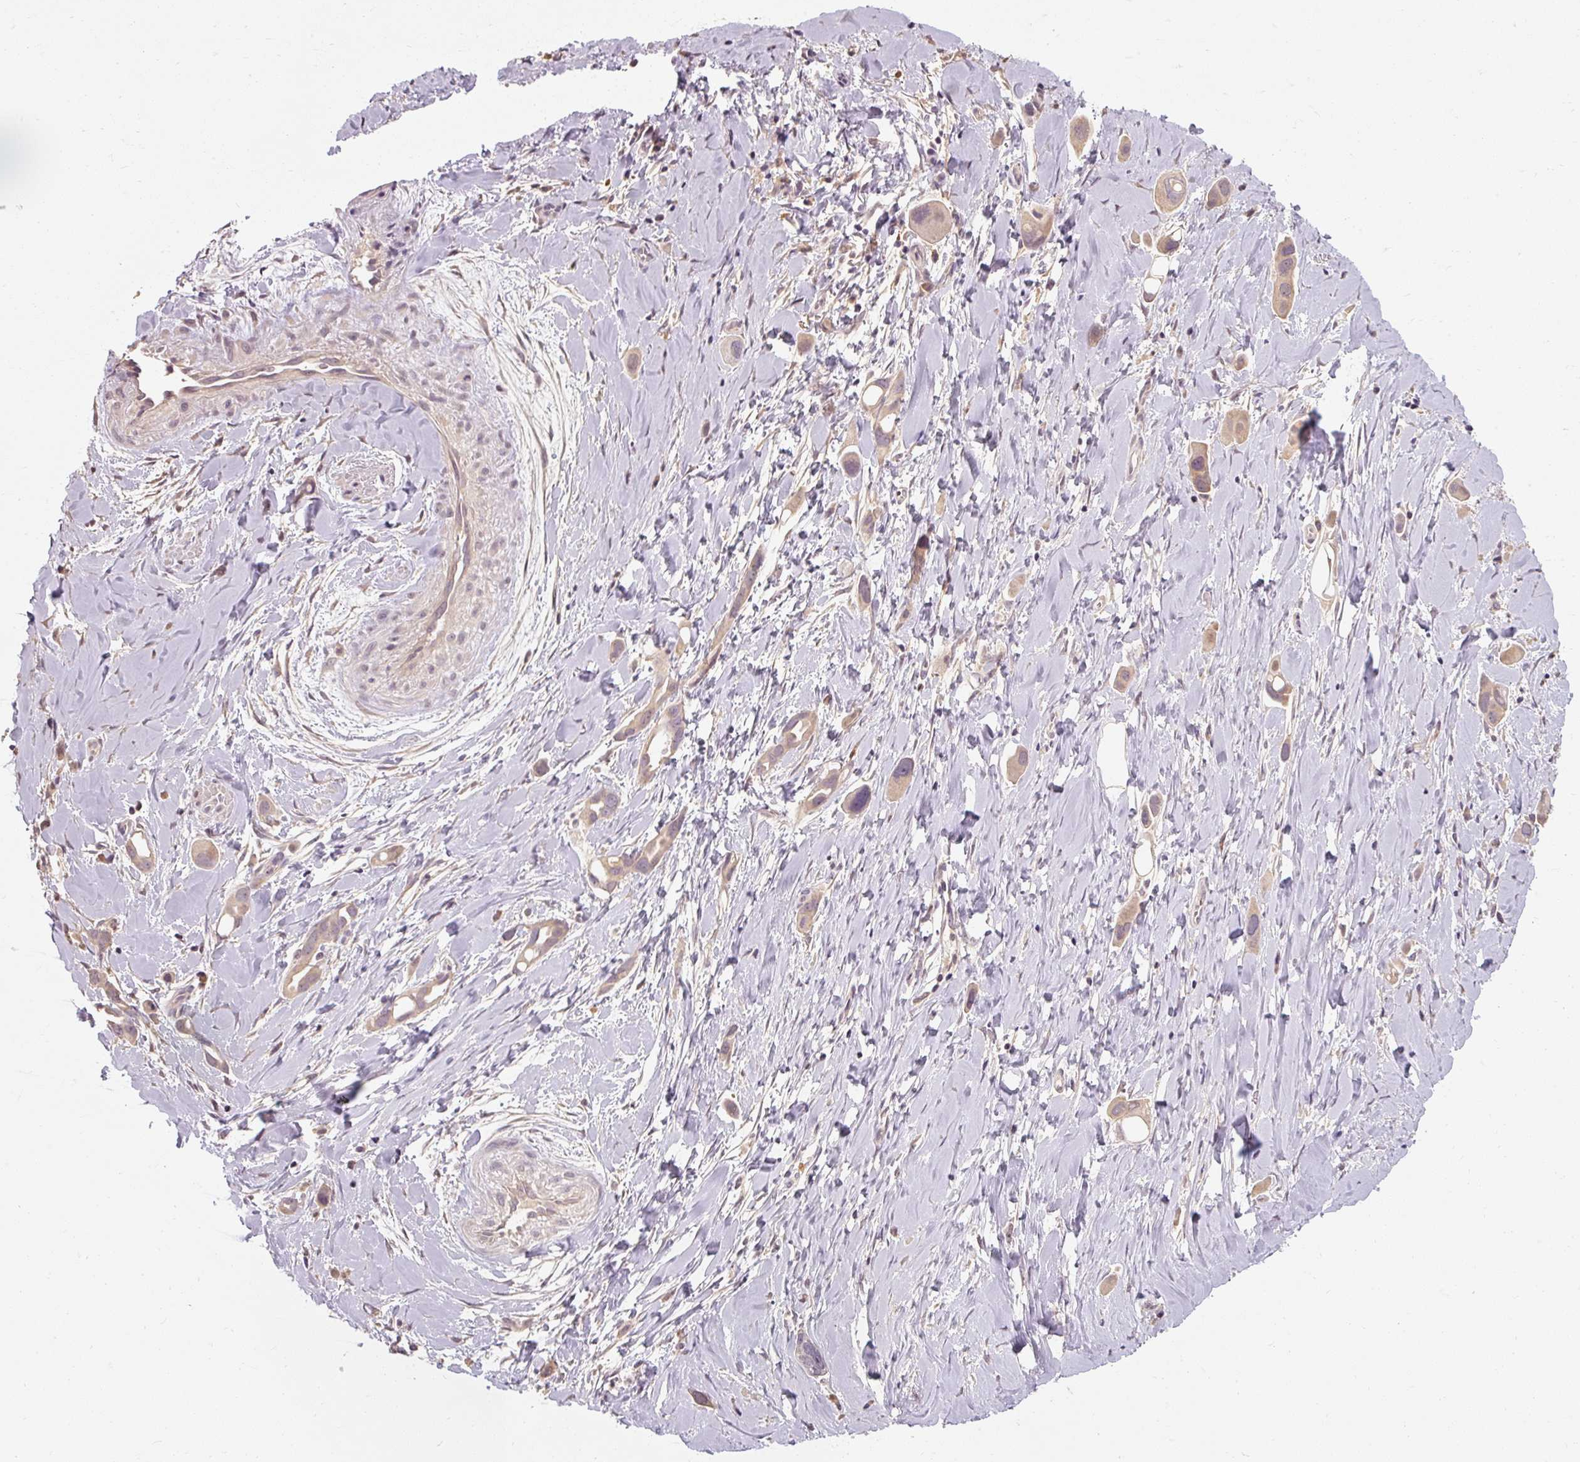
{"staining": {"intensity": "weak", "quantity": "25%-75%", "location": "cytoplasmic/membranous"}, "tissue": "lung cancer", "cell_type": "Tumor cells", "image_type": "cancer", "snomed": [{"axis": "morphology", "description": "Adenocarcinoma, NOS"}, {"axis": "topography", "description": "Lung"}], "caption": "Weak cytoplasmic/membranous positivity is seen in approximately 25%-75% of tumor cells in lung adenocarcinoma.", "gene": "CFAP65", "patient": {"sex": "male", "age": 76}}